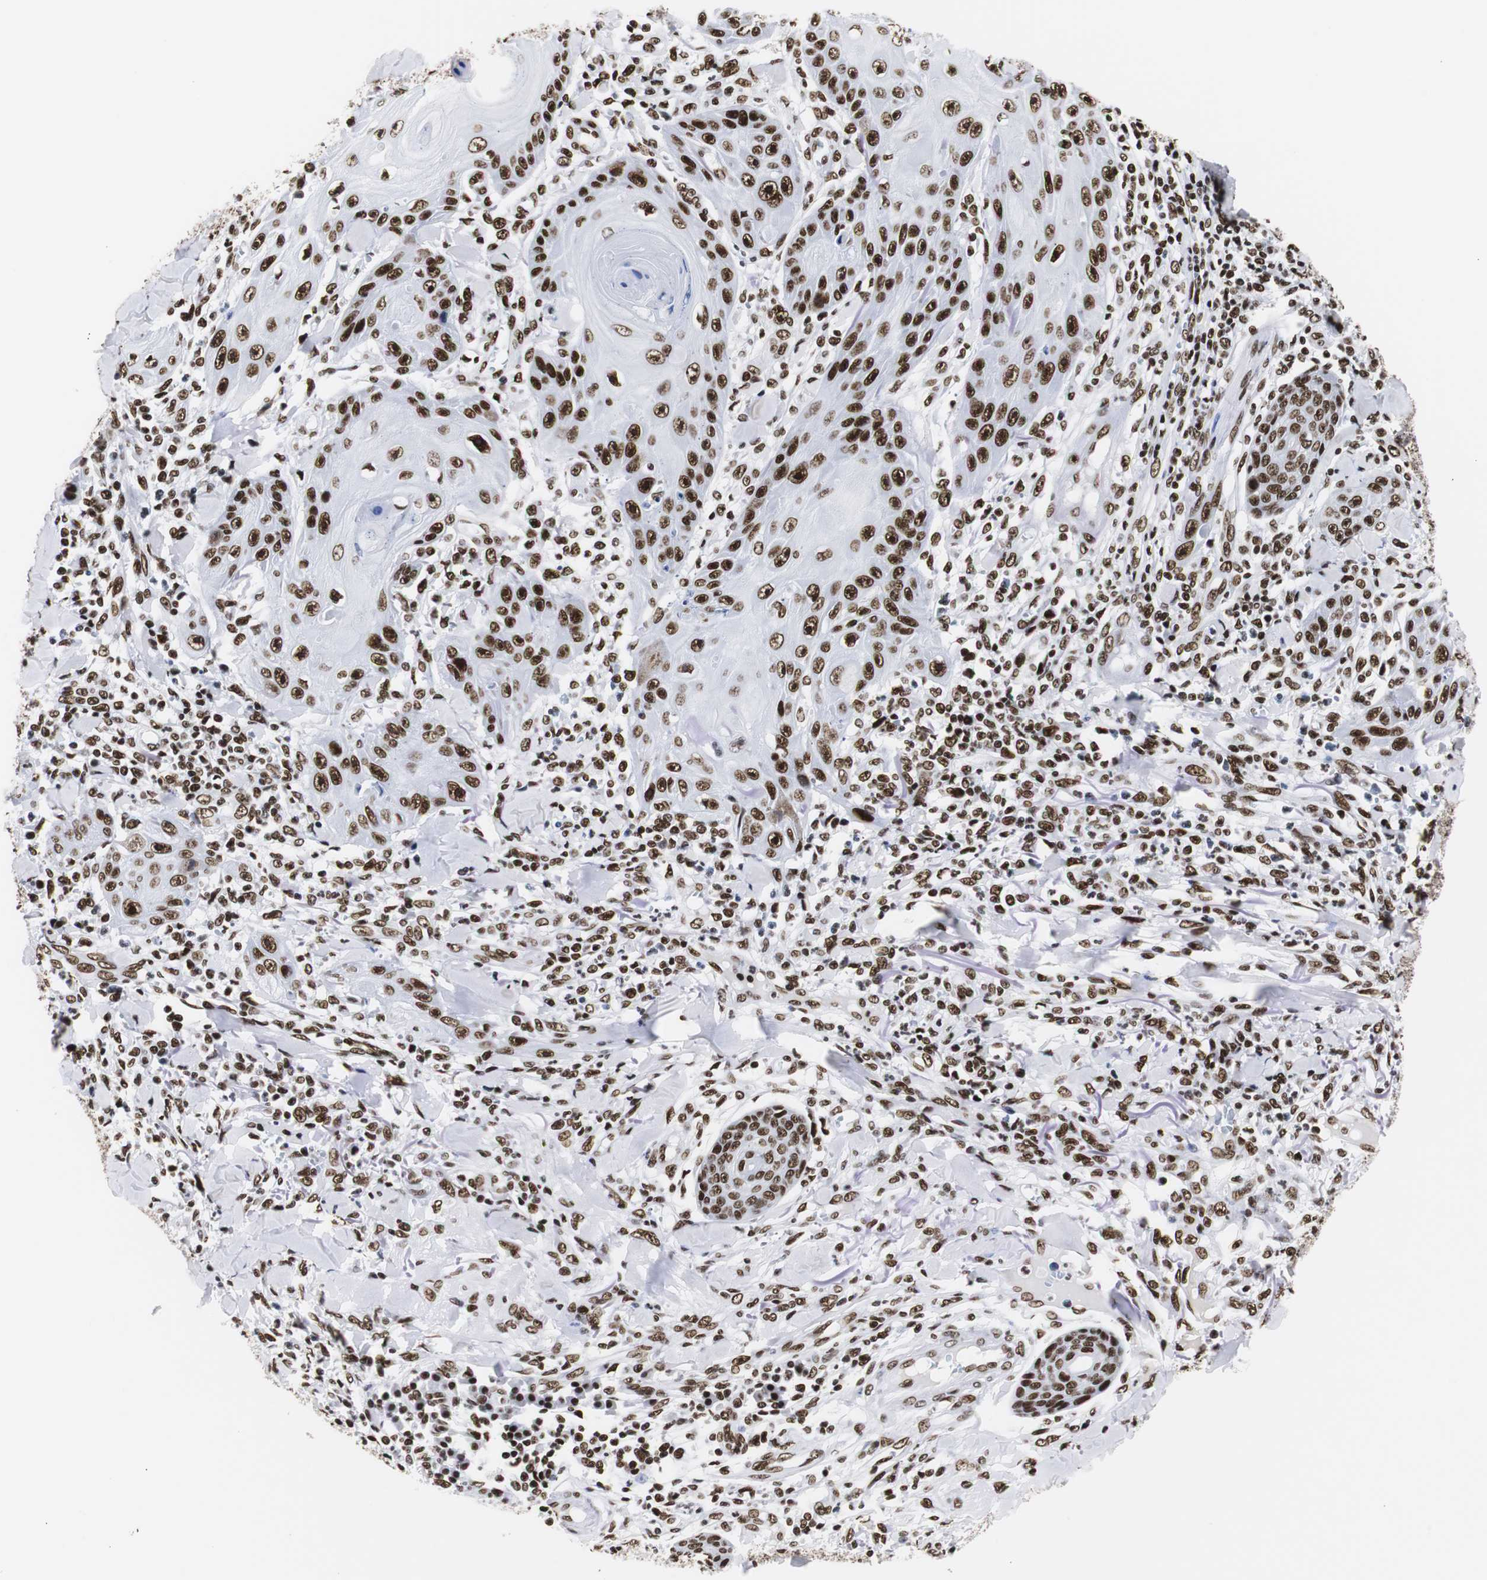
{"staining": {"intensity": "strong", "quantity": ">75%", "location": "nuclear"}, "tissue": "skin cancer", "cell_type": "Tumor cells", "image_type": "cancer", "snomed": [{"axis": "morphology", "description": "Squamous cell carcinoma, NOS"}, {"axis": "topography", "description": "Skin"}], "caption": "A brown stain labels strong nuclear staining of a protein in human squamous cell carcinoma (skin) tumor cells. Ihc stains the protein of interest in brown and the nuclei are stained blue.", "gene": "HNRNPH2", "patient": {"sex": "female", "age": 78}}